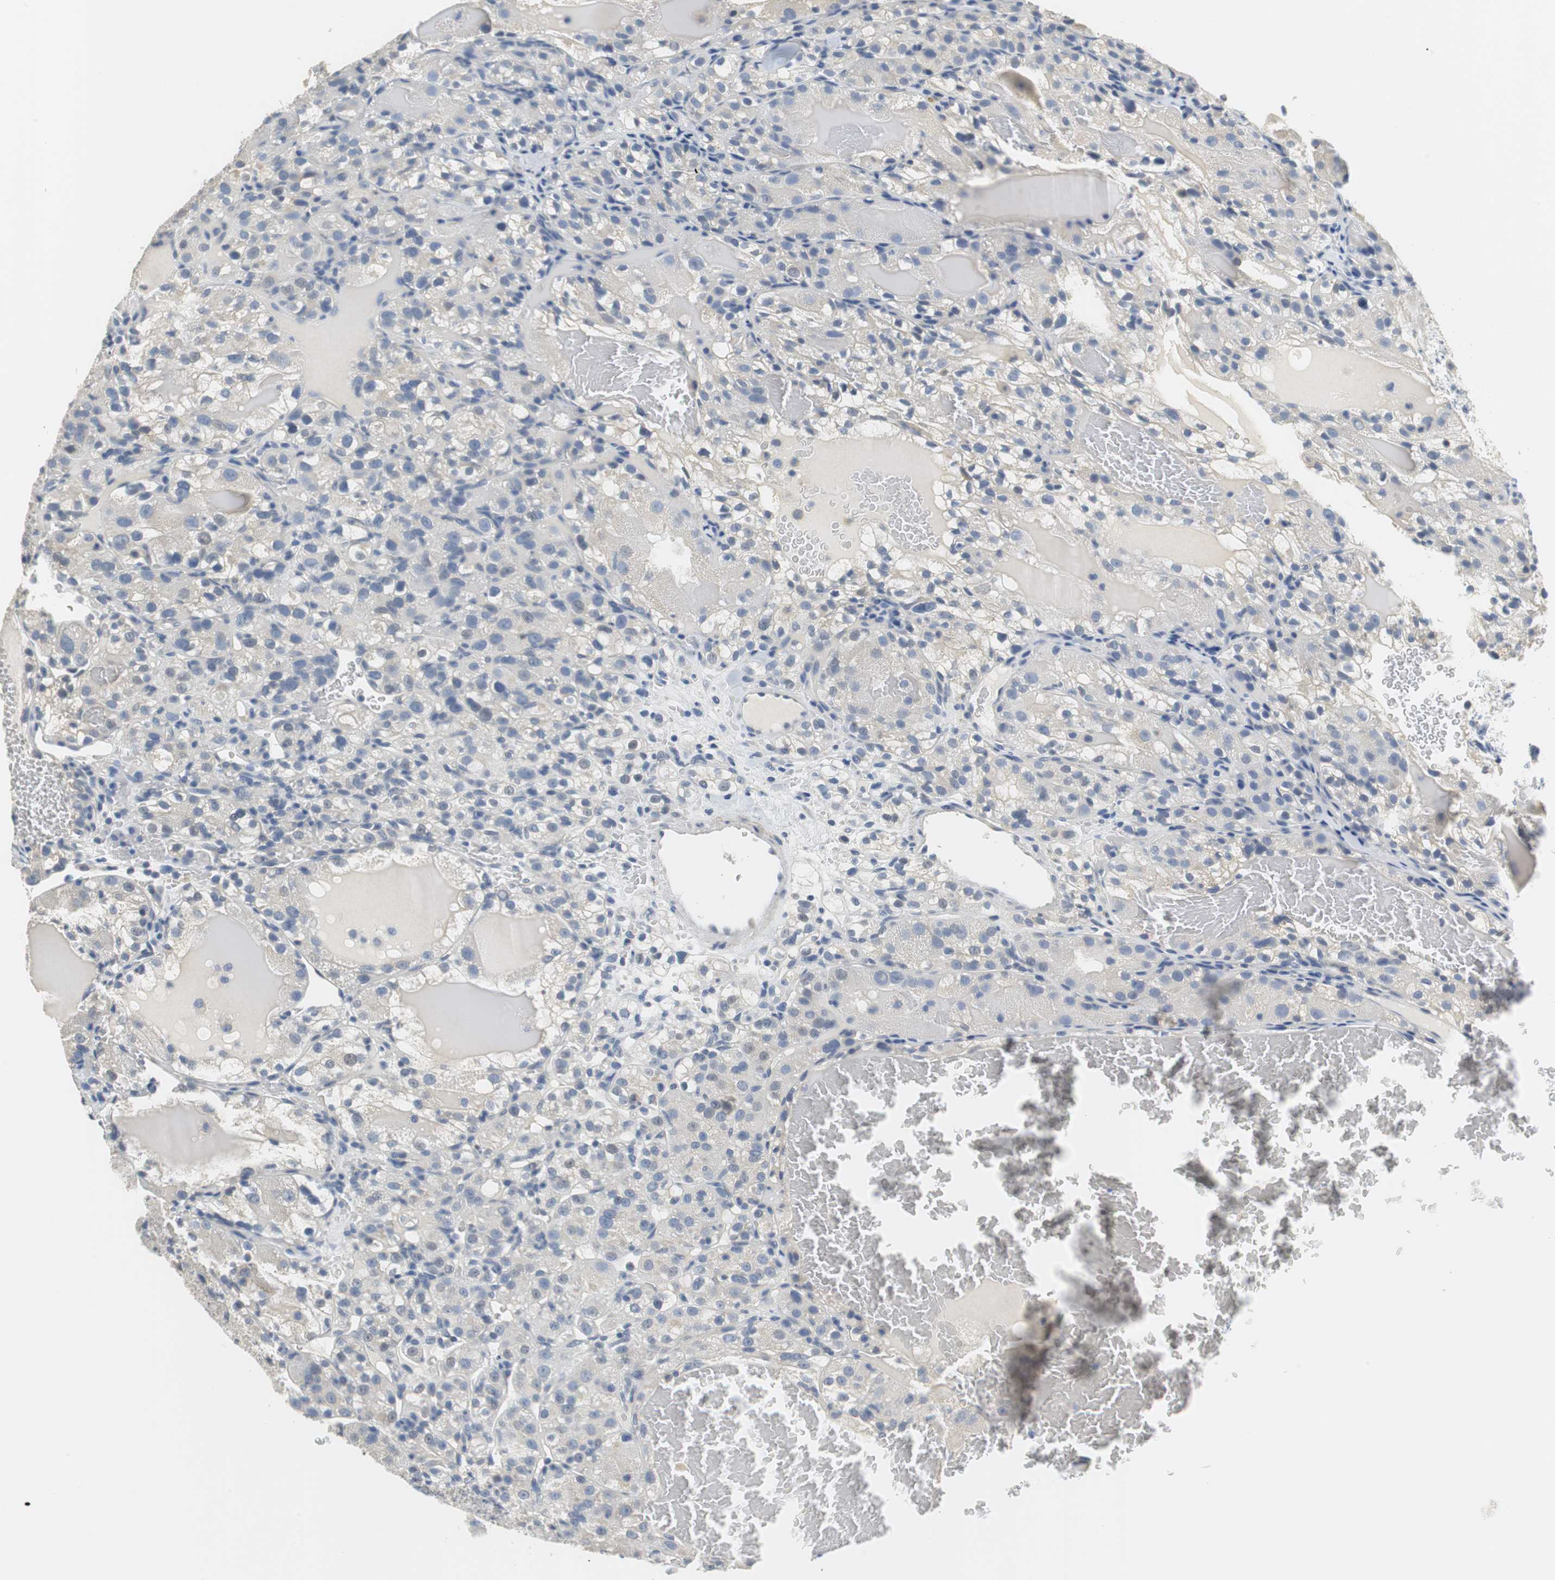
{"staining": {"intensity": "negative", "quantity": "none", "location": "none"}, "tissue": "renal cancer", "cell_type": "Tumor cells", "image_type": "cancer", "snomed": [{"axis": "morphology", "description": "Normal tissue, NOS"}, {"axis": "morphology", "description": "Adenocarcinoma, NOS"}, {"axis": "topography", "description": "Kidney"}], "caption": "High magnification brightfield microscopy of renal cancer stained with DAB (3,3'-diaminobenzidine) (brown) and counterstained with hematoxylin (blue): tumor cells show no significant positivity.", "gene": "MUC7", "patient": {"sex": "male", "age": 61}}